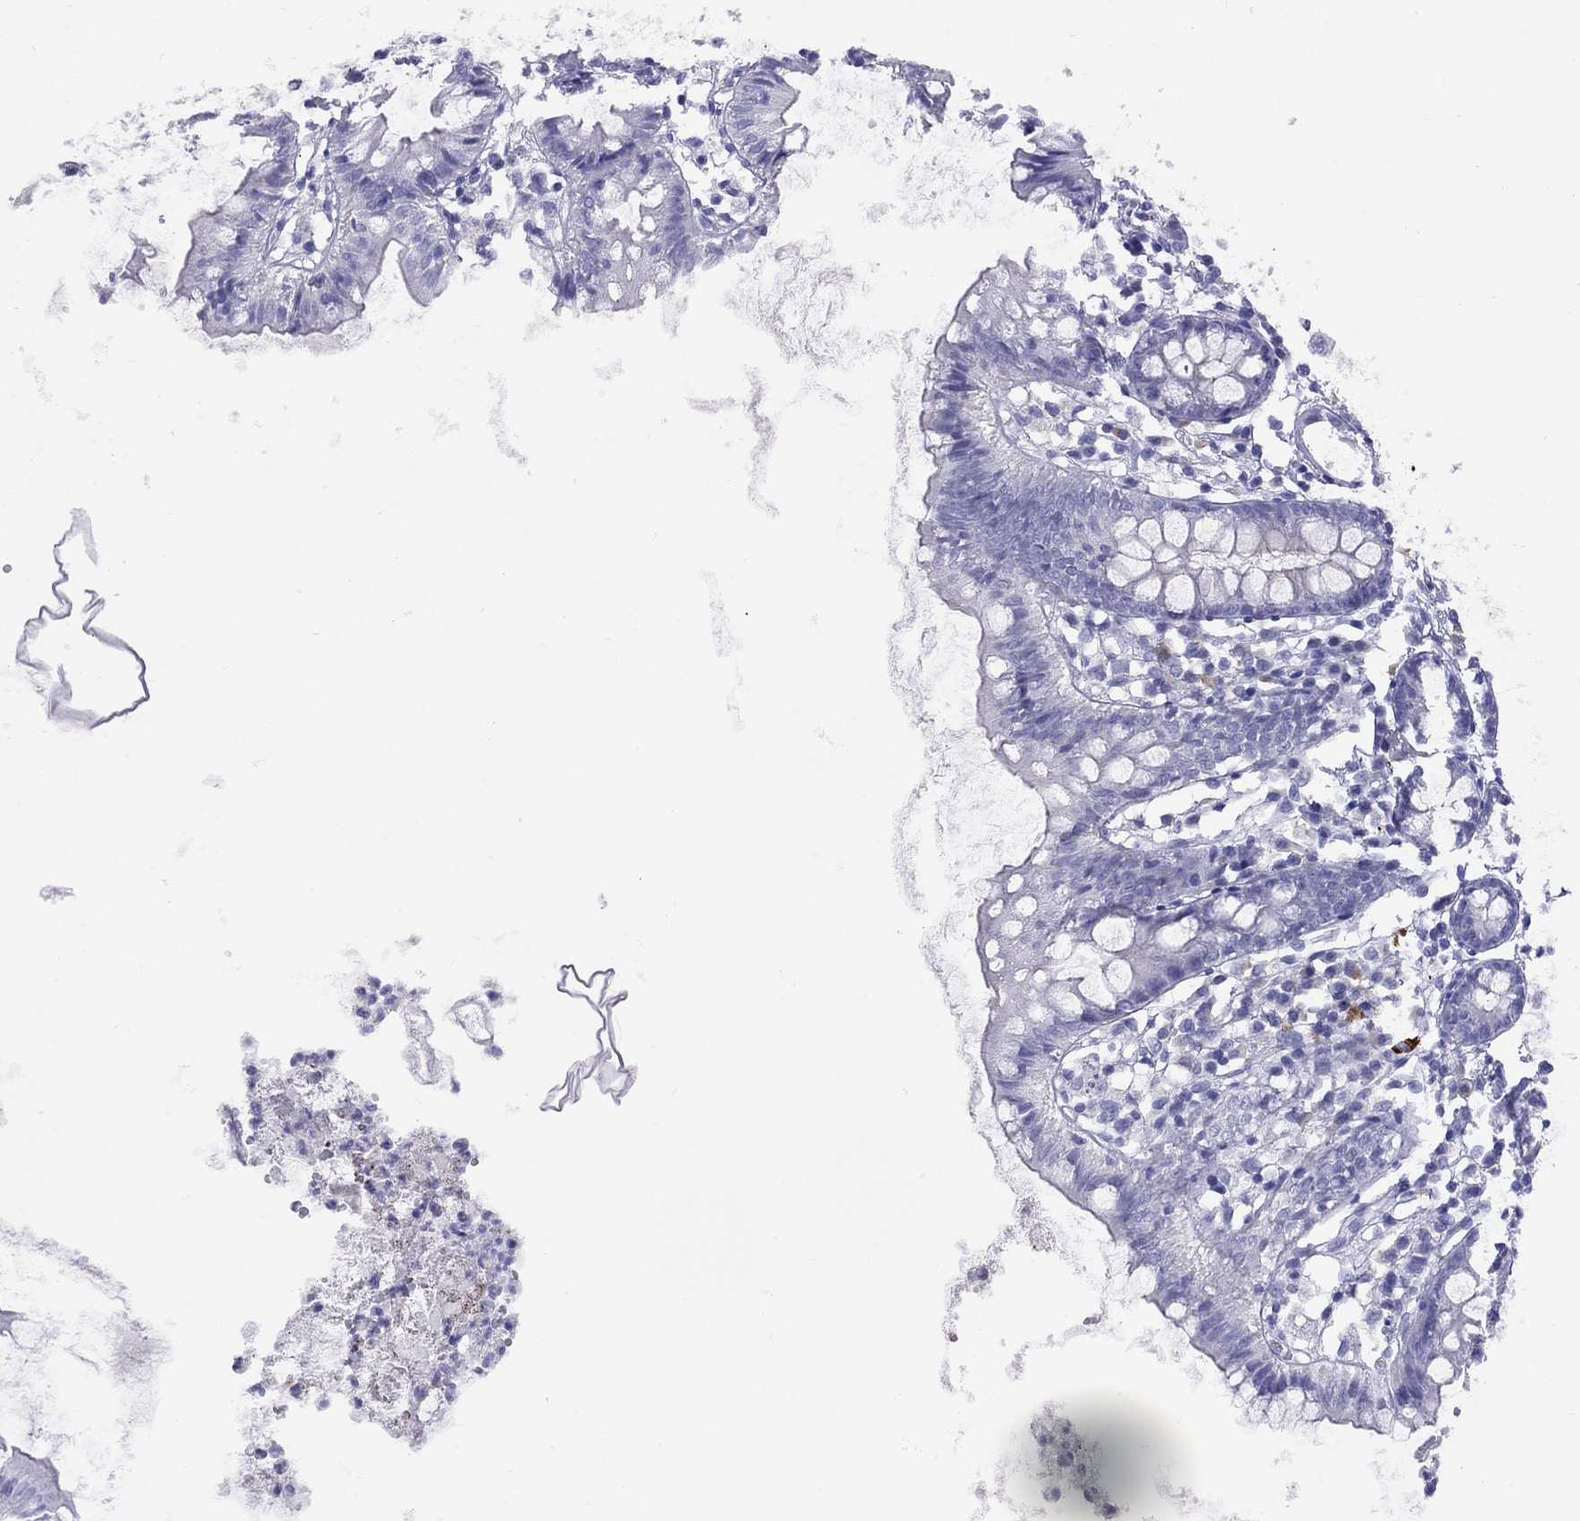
{"staining": {"intensity": "negative", "quantity": "none", "location": "none"}, "tissue": "colon", "cell_type": "Endothelial cells", "image_type": "normal", "snomed": [{"axis": "morphology", "description": "Normal tissue, NOS"}, {"axis": "topography", "description": "Colon"}], "caption": "Photomicrograph shows no protein staining in endothelial cells of unremarkable colon. (Immunohistochemistry (ihc), brightfield microscopy, high magnification).", "gene": "GRIA2", "patient": {"sex": "female", "age": 84}}